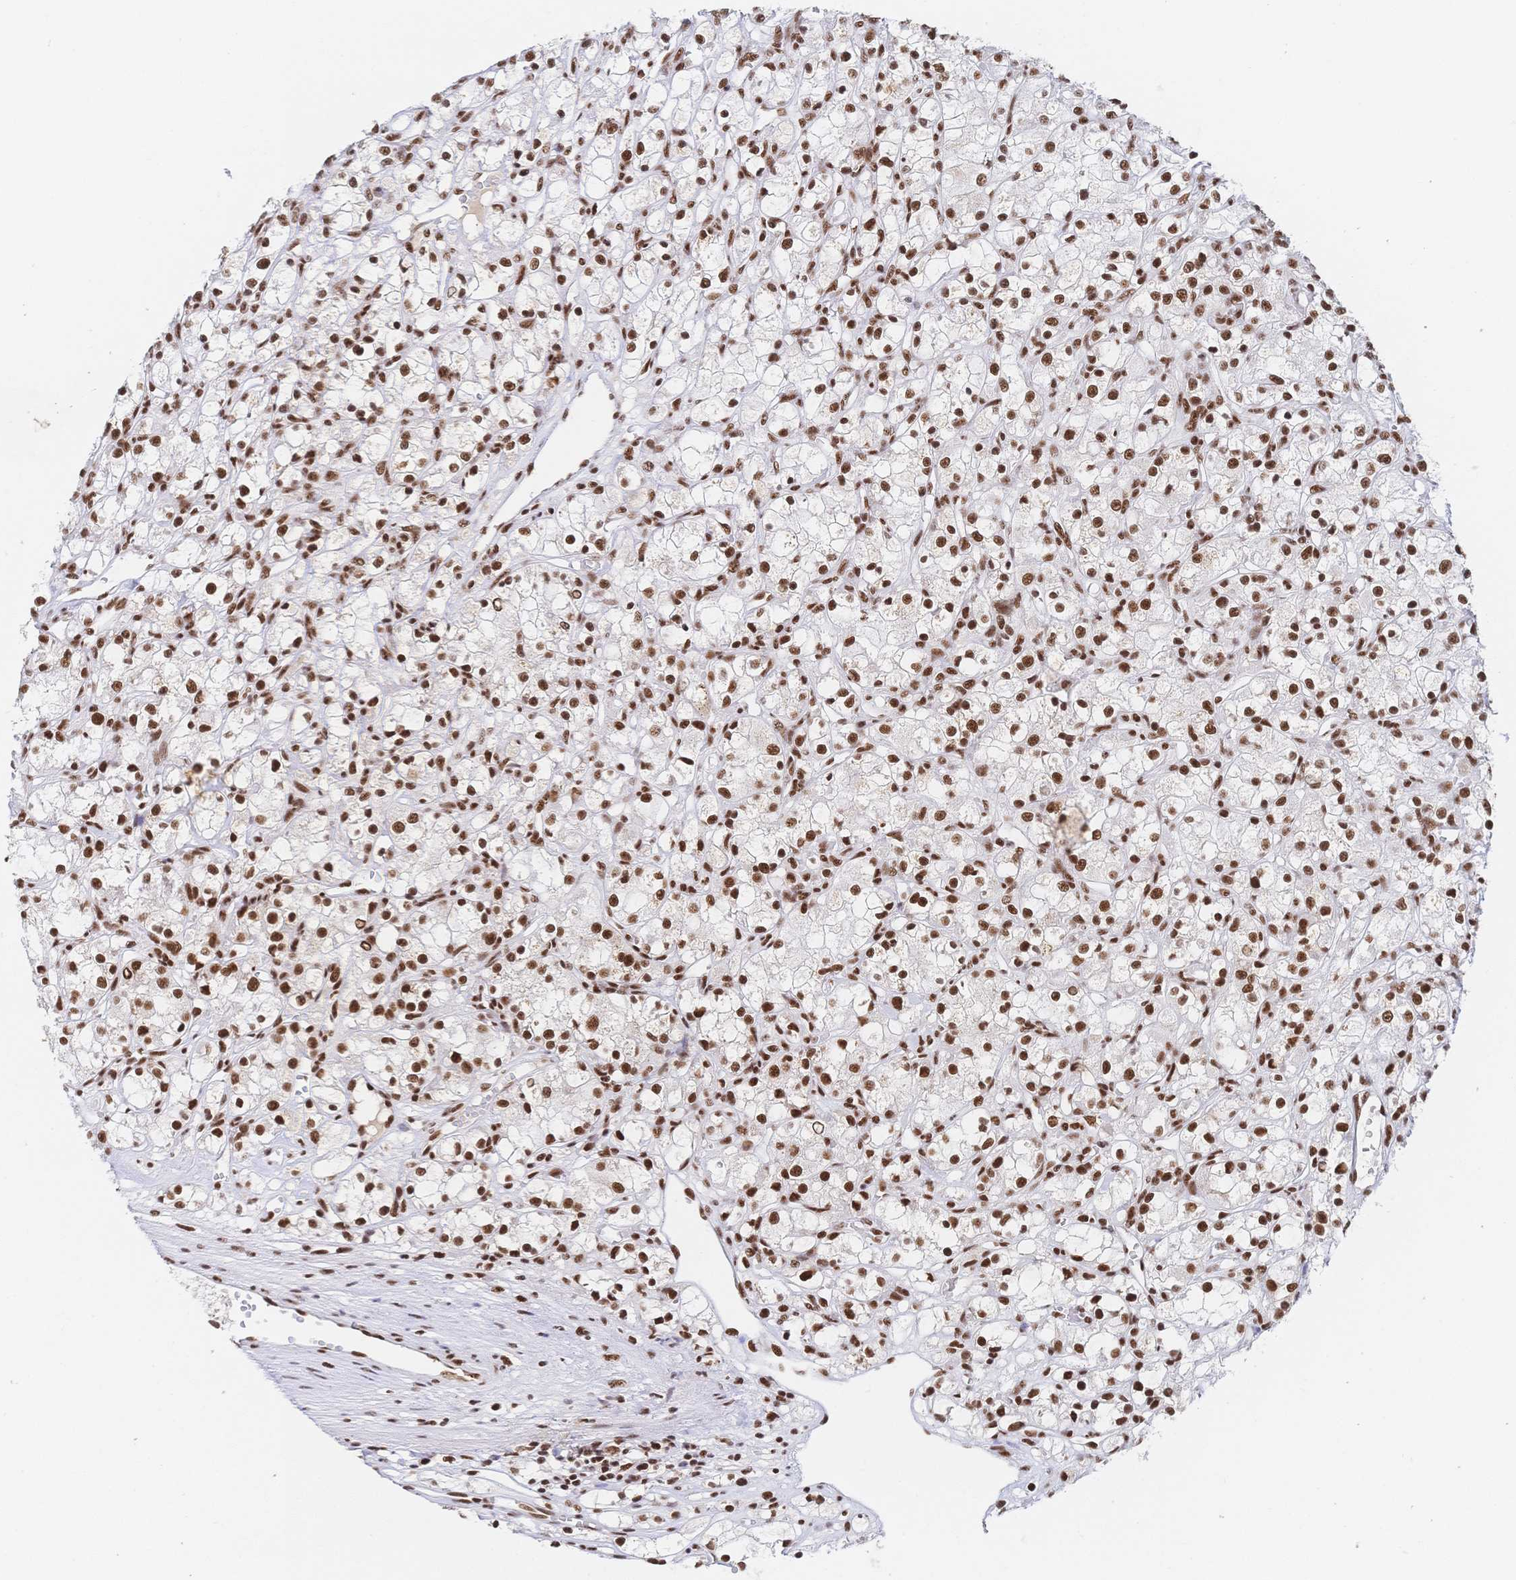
{"staining": {"intensity": "moderate", "quantity": ">75%", "location": "nuclear"}, "tissue": "renal cancer", "cell_type": "Tumor cells", "image_type": "cancer", "snomed": [{"axis": "morphology", "description": "Adenocarcinoma, NOS"}, {"axis": "topography", "description": "Kidney"}], "caption": "Brown immunohistochemical staining in human adenocarcinoma (renal) exhibits moderate nuclear positivity in approximately >75% of tumor cells.", "gene": "SRSF1", "patient": {"sex": "female", "age": 59}}